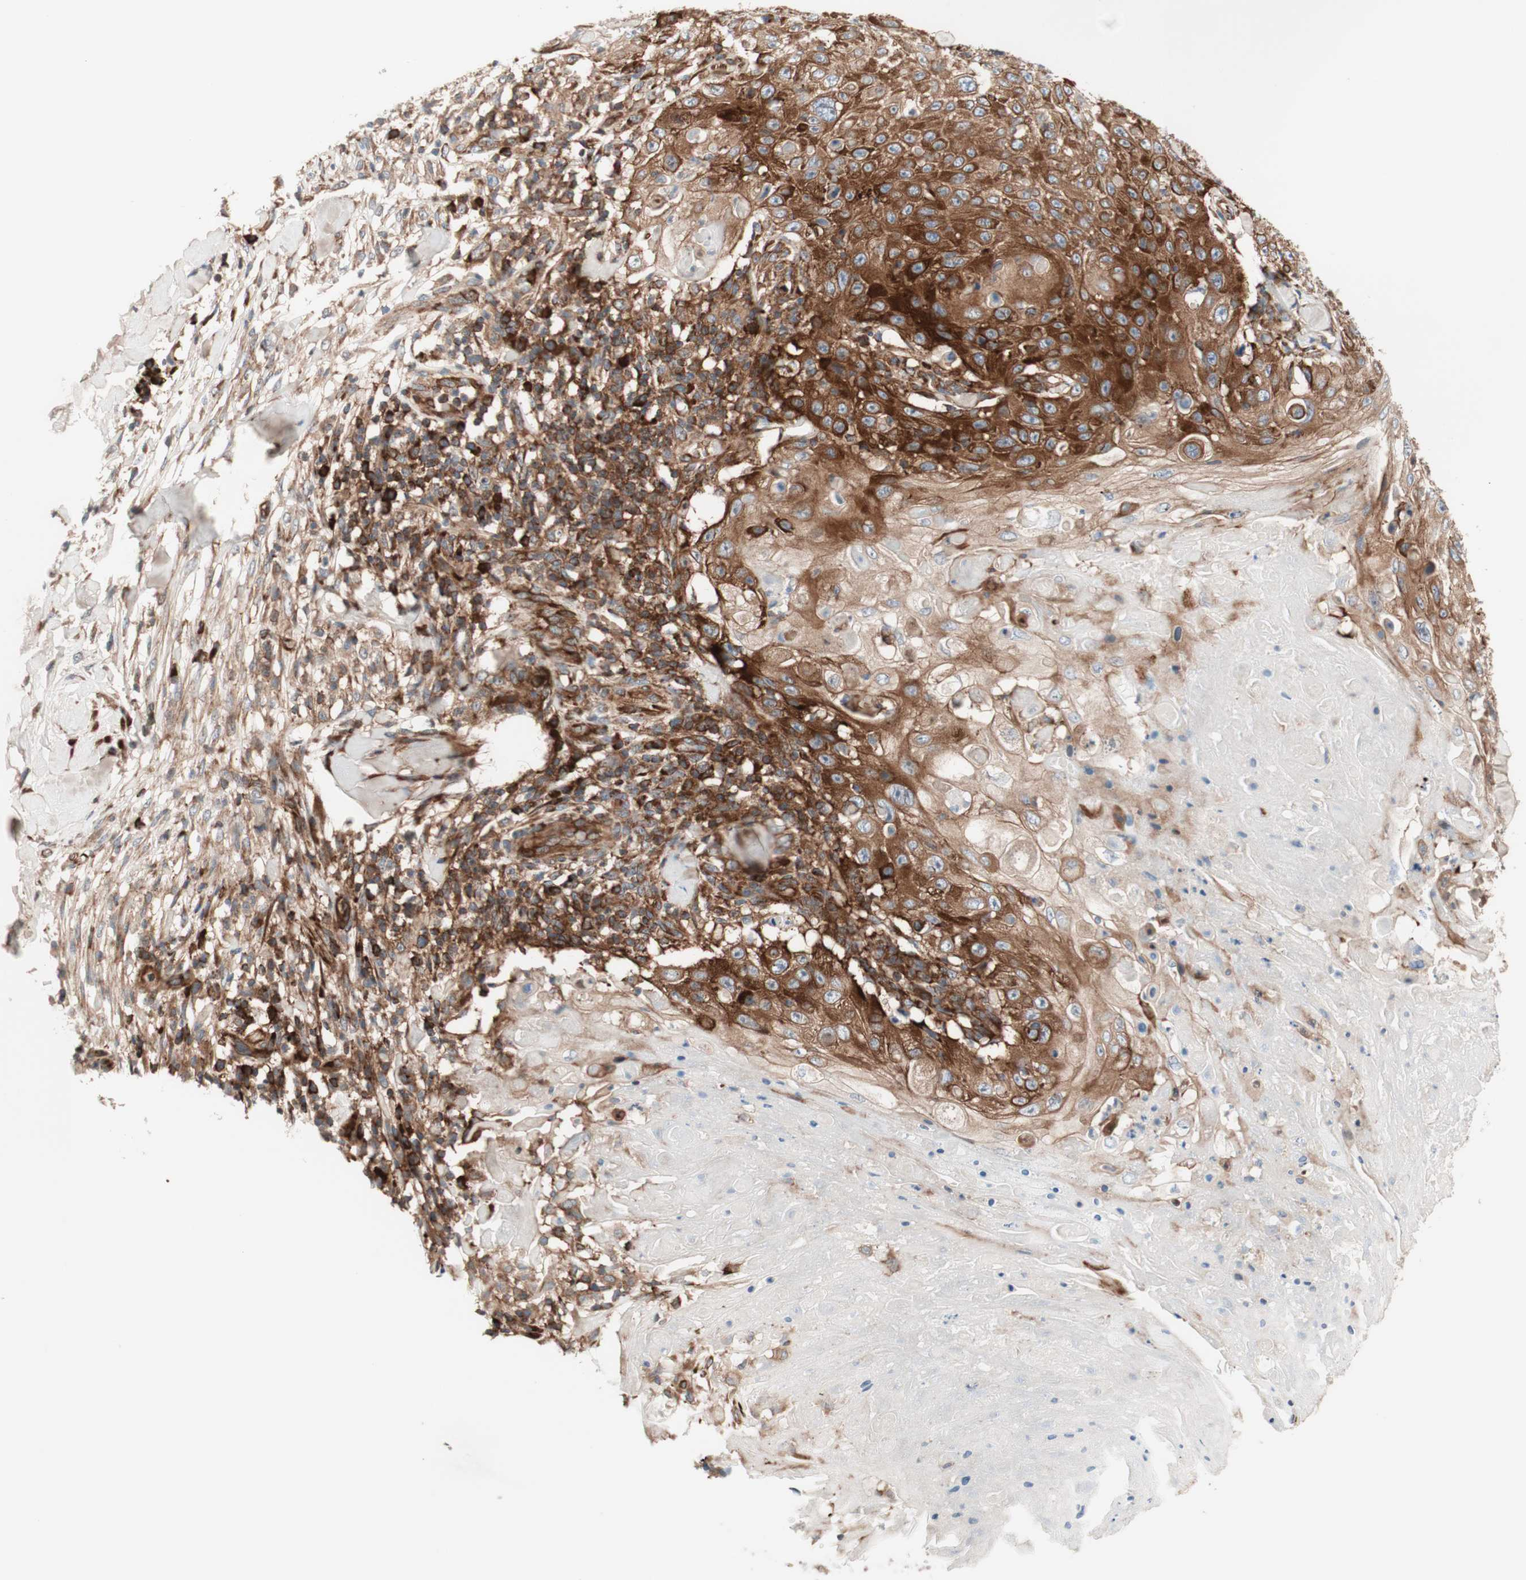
{"staining": {"intensity": "moderate", "quantity": ">75%", "location": "cytoplasmic/membranous"}, "tissue": "skin cancer", "cell_type": "Tumor cells", "image_type": "cancer", "snomed": [{"axis": "morphology", "description": "Squamous cell carcinoma, NOS"}, {"axis": "topography", "description": "Skin"}], "caption": "An image showing moderate cytoplasmic/membranous positivity in approximately >75% of tumor cells in skin squamous cell carcinoma, as visualized by brown immunohistochemical staining.", "gene": "CCN4", "patient": {"sex": "male", "age": 86}}